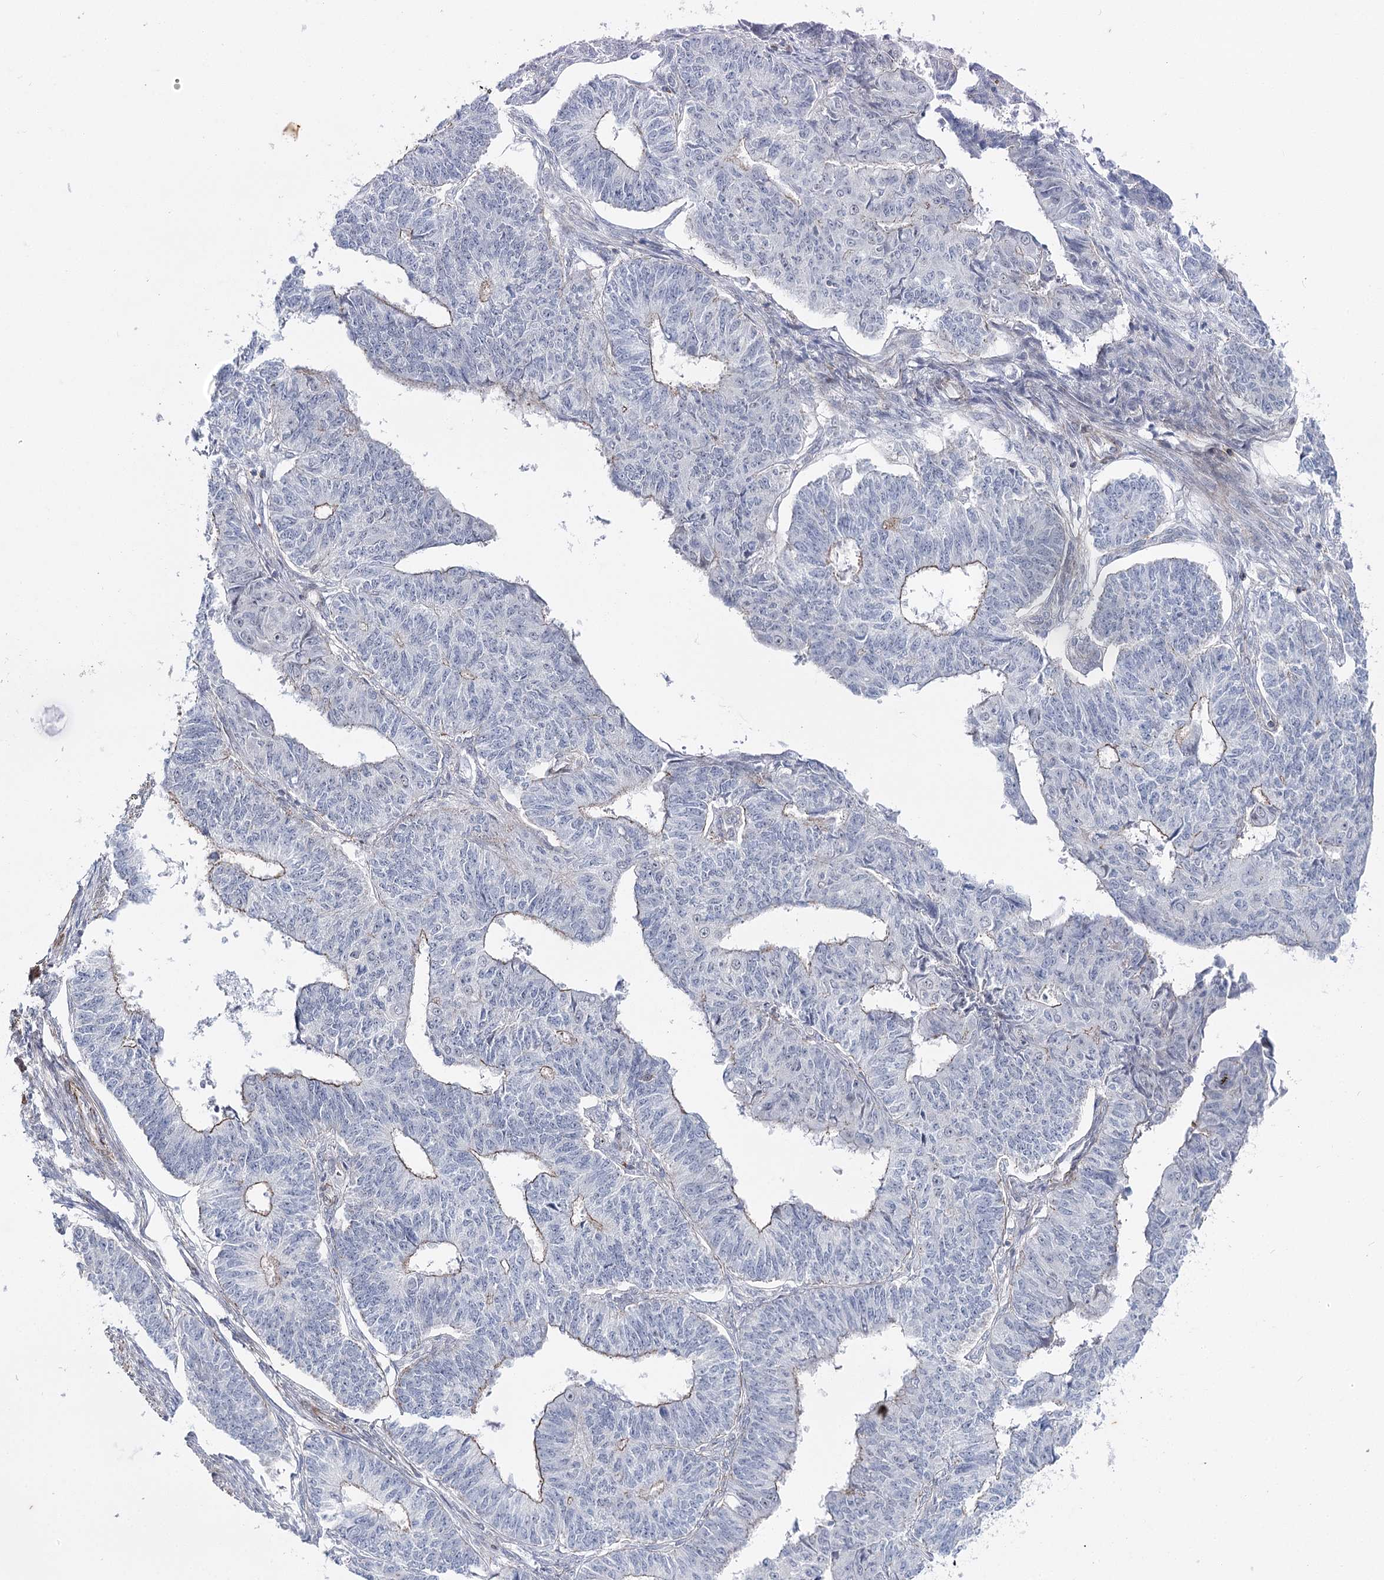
{"staining": {"intensity": "negative", "quantity": "none", "location": "none"}, "tissue": "endometrial cancer", "cell_type": "Tumor cells", "image_type": "cancer", "snomed": [{"axis": "morphology", "description": "Adenocarcinoma, NOS"}, {"axis": "topography", "description": "Endometrium"}], "caption": "Immunohistochemistry (IHC) photomicrograph of human adenocarcinoma (endometrial) stained for a protein (brown), which shows no expression in tumor cells.", "gene": "AGXT2", "patient": {"sex": "female", "age": 32}}